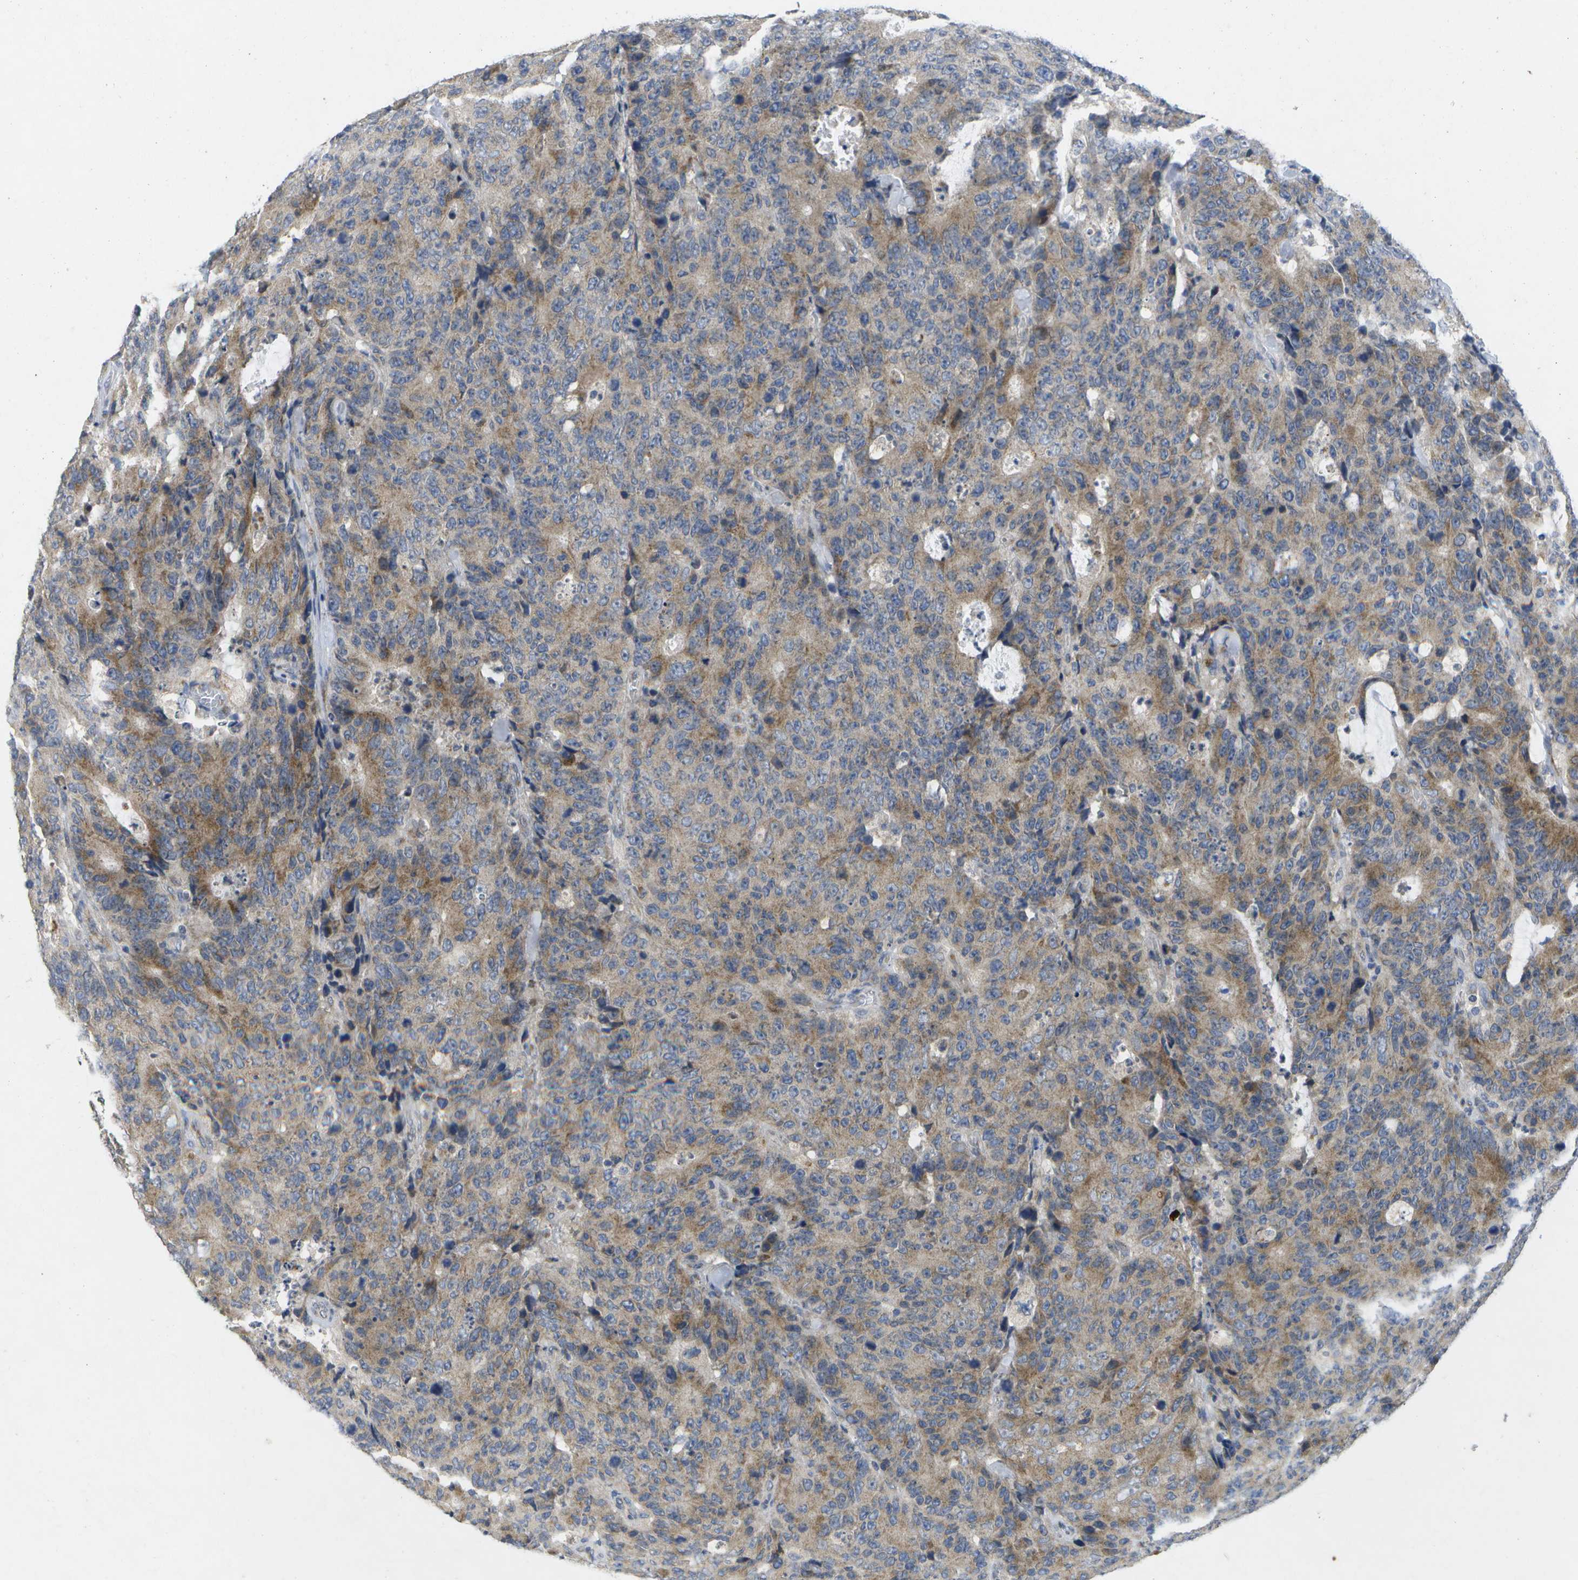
{"staining": {"intensity": "moderate", "quantity": "25%-75%", "location": "cytoplasmic/membranous"}, "tissue": "colorectal cancer", "cell_type": "Tumor cells", "image_type": "cancer", "snomed": [{"axis": "morphology", "description": "Adenocarcinoma, NOS"}, {"axis": "topography", "description": "Colon"}], "caption": "IHC (DAB) staining of human adenocarcinoma (colorectal) displays moderate cytoplasmic/membranous protein staining in approximately 25%-75% of tumor cells.", "gene": "KDELR1", "patient": {"sex": "female", "age": 86}}